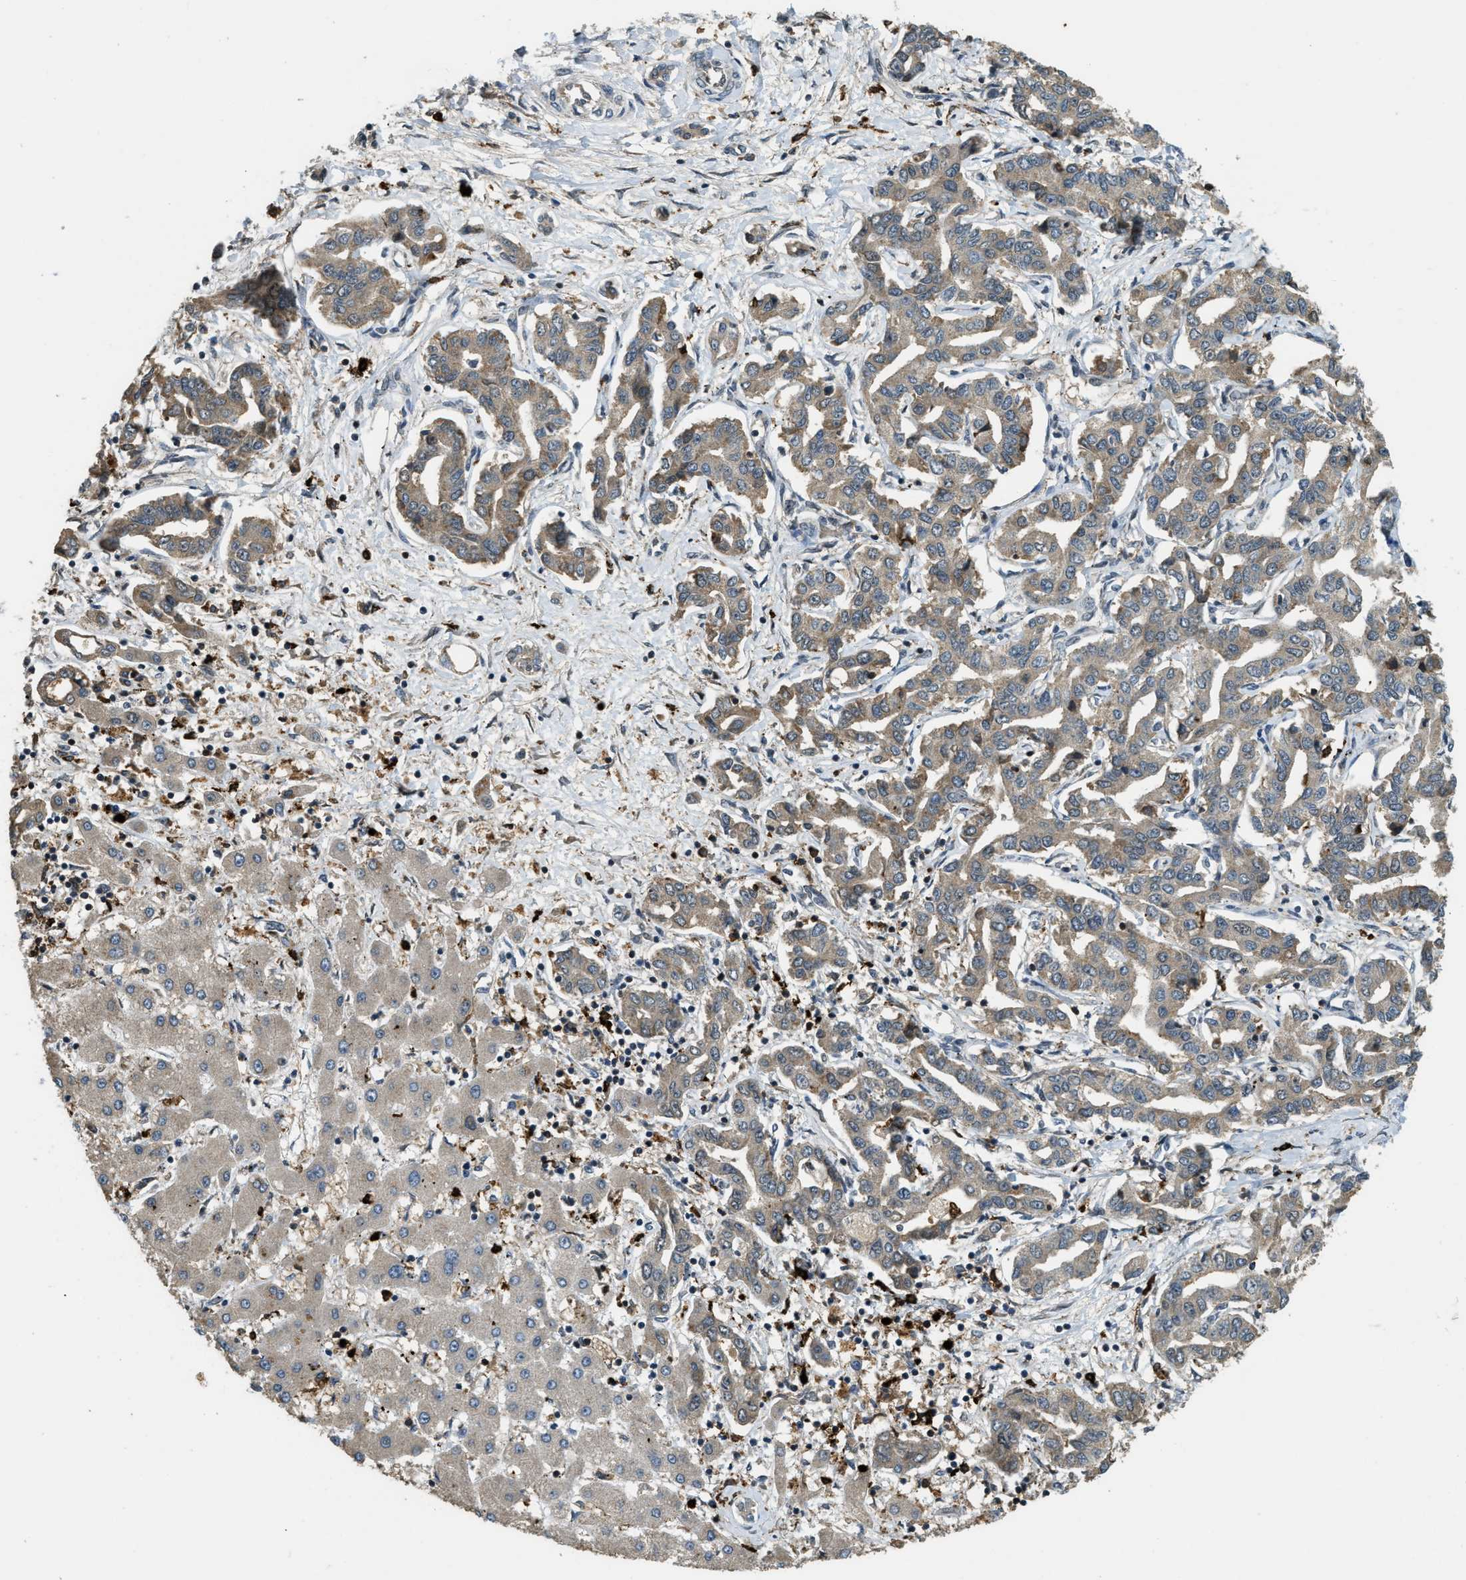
{"staining": {"intensity": "weak", "quantity": ">75%", "location": "cytoplasmic/membranous"}, "tissue": "liver cancer", "cell_type": "Tumor cells", "image_type": "cancer", "snomed": [{"axis": "morphology", "description": "Cholangiocarcinoma"}, {"axis": "topography", "description": "Liver"}], "caption": "Tumor cells display low levels of weak cytoplasmic/membranous positivity in about >75% of cells in human liver cancer. Nuclei are stained in blue.", "gene": "RNF141", "patient": {"sex": "male", "age": 59}}